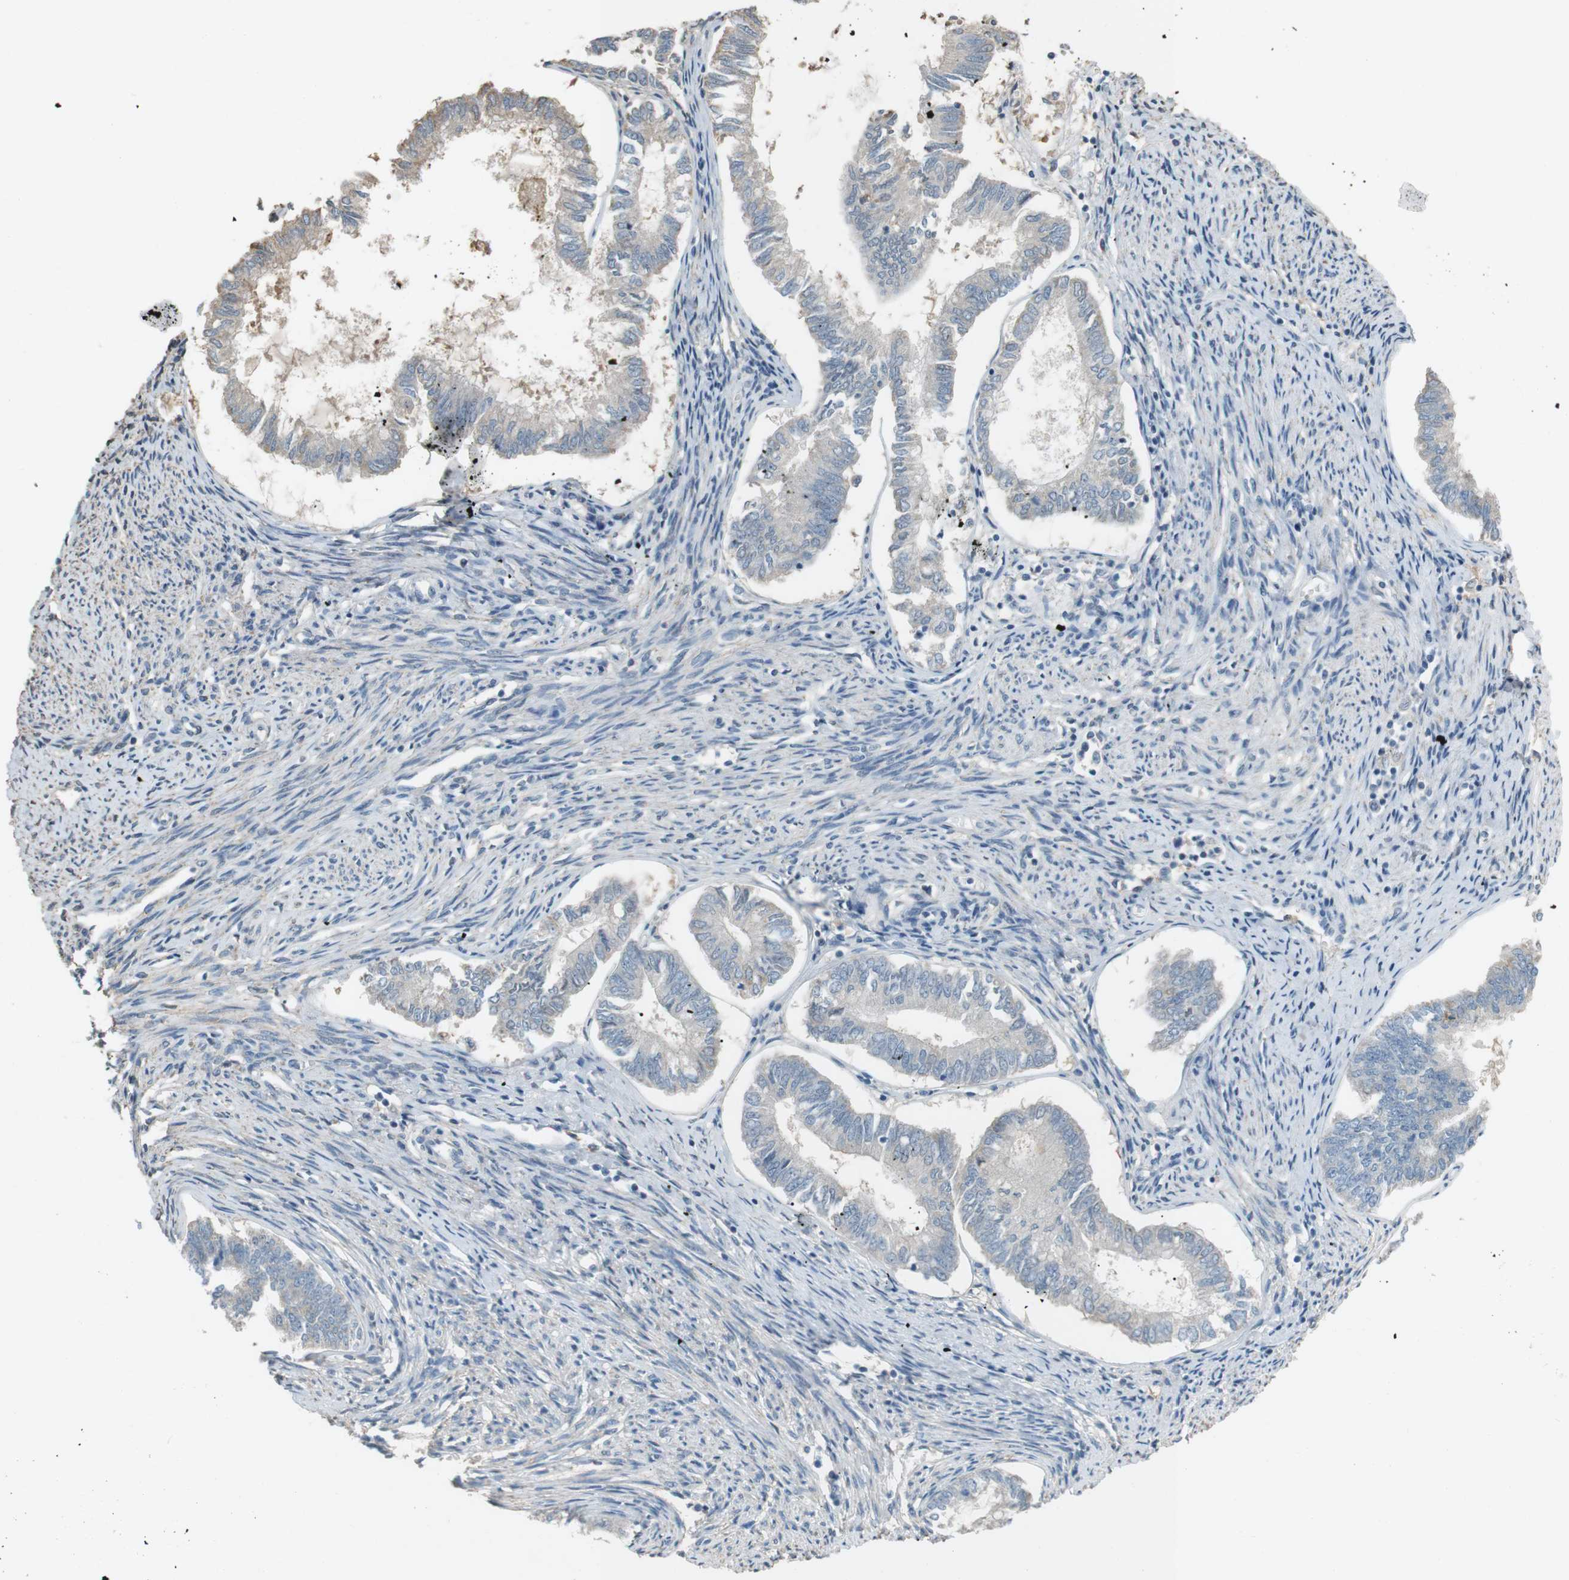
{"staining": {"intensity": "negative", "quantity": "none", "location": "none"}, "tissue": "endometrial cancer", "cell_type": "Tumor cells", "image_type": "cancer", "snomed": [{"axis": "morphology", "description": "Adenocarcinoma, NOS"}, {"axis": "topography", "description": "Endometrium"}], "caption": "Immunohistochemical staining of human adenocarcinoma (endometrial) shows no significant positivity in tumor cells.", "gene": "RTN3", "patient": {"sex": "female", "age": 86}}